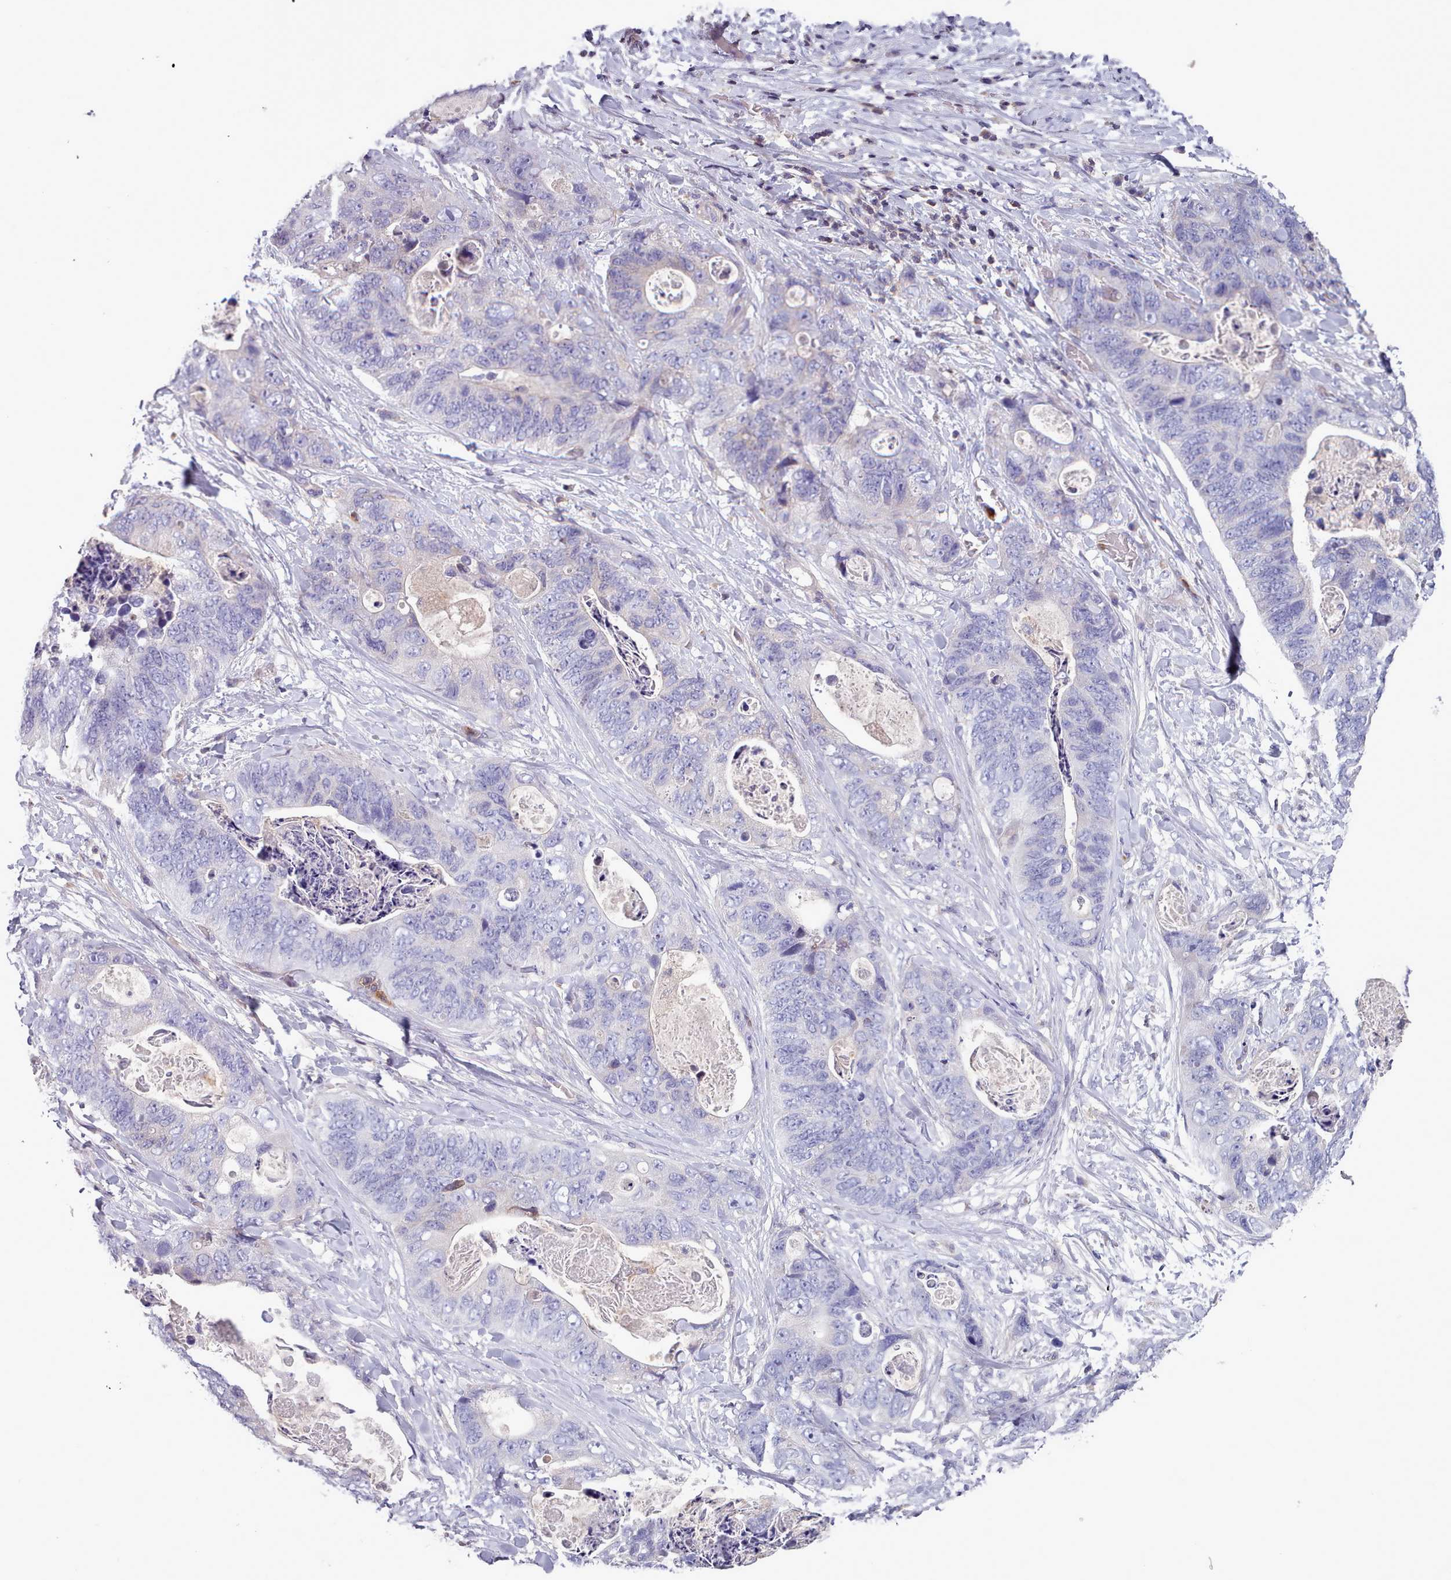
{"staining": {"intensity": "negative", "quantity": "none", "location": "none"}, "tissue": "stomach cancer", "cell_type": "Tumor cells", "image_type": "cancer", "snomed": [{"axis": "morphology", "description": "Adenocarcinoma, NOS"}, {"axis": "topography", "description": "Stomach"}], "caption": "This photomicrograph is of adenocarcinoma (stomach) stained with immunohistochemistry (IHC) to label a protein in brown with the nuclei are counter-stained blue. There is no staining in tumor cells.", "gene": "RAC2", "patient": {"sex": "female", "age": 89}}